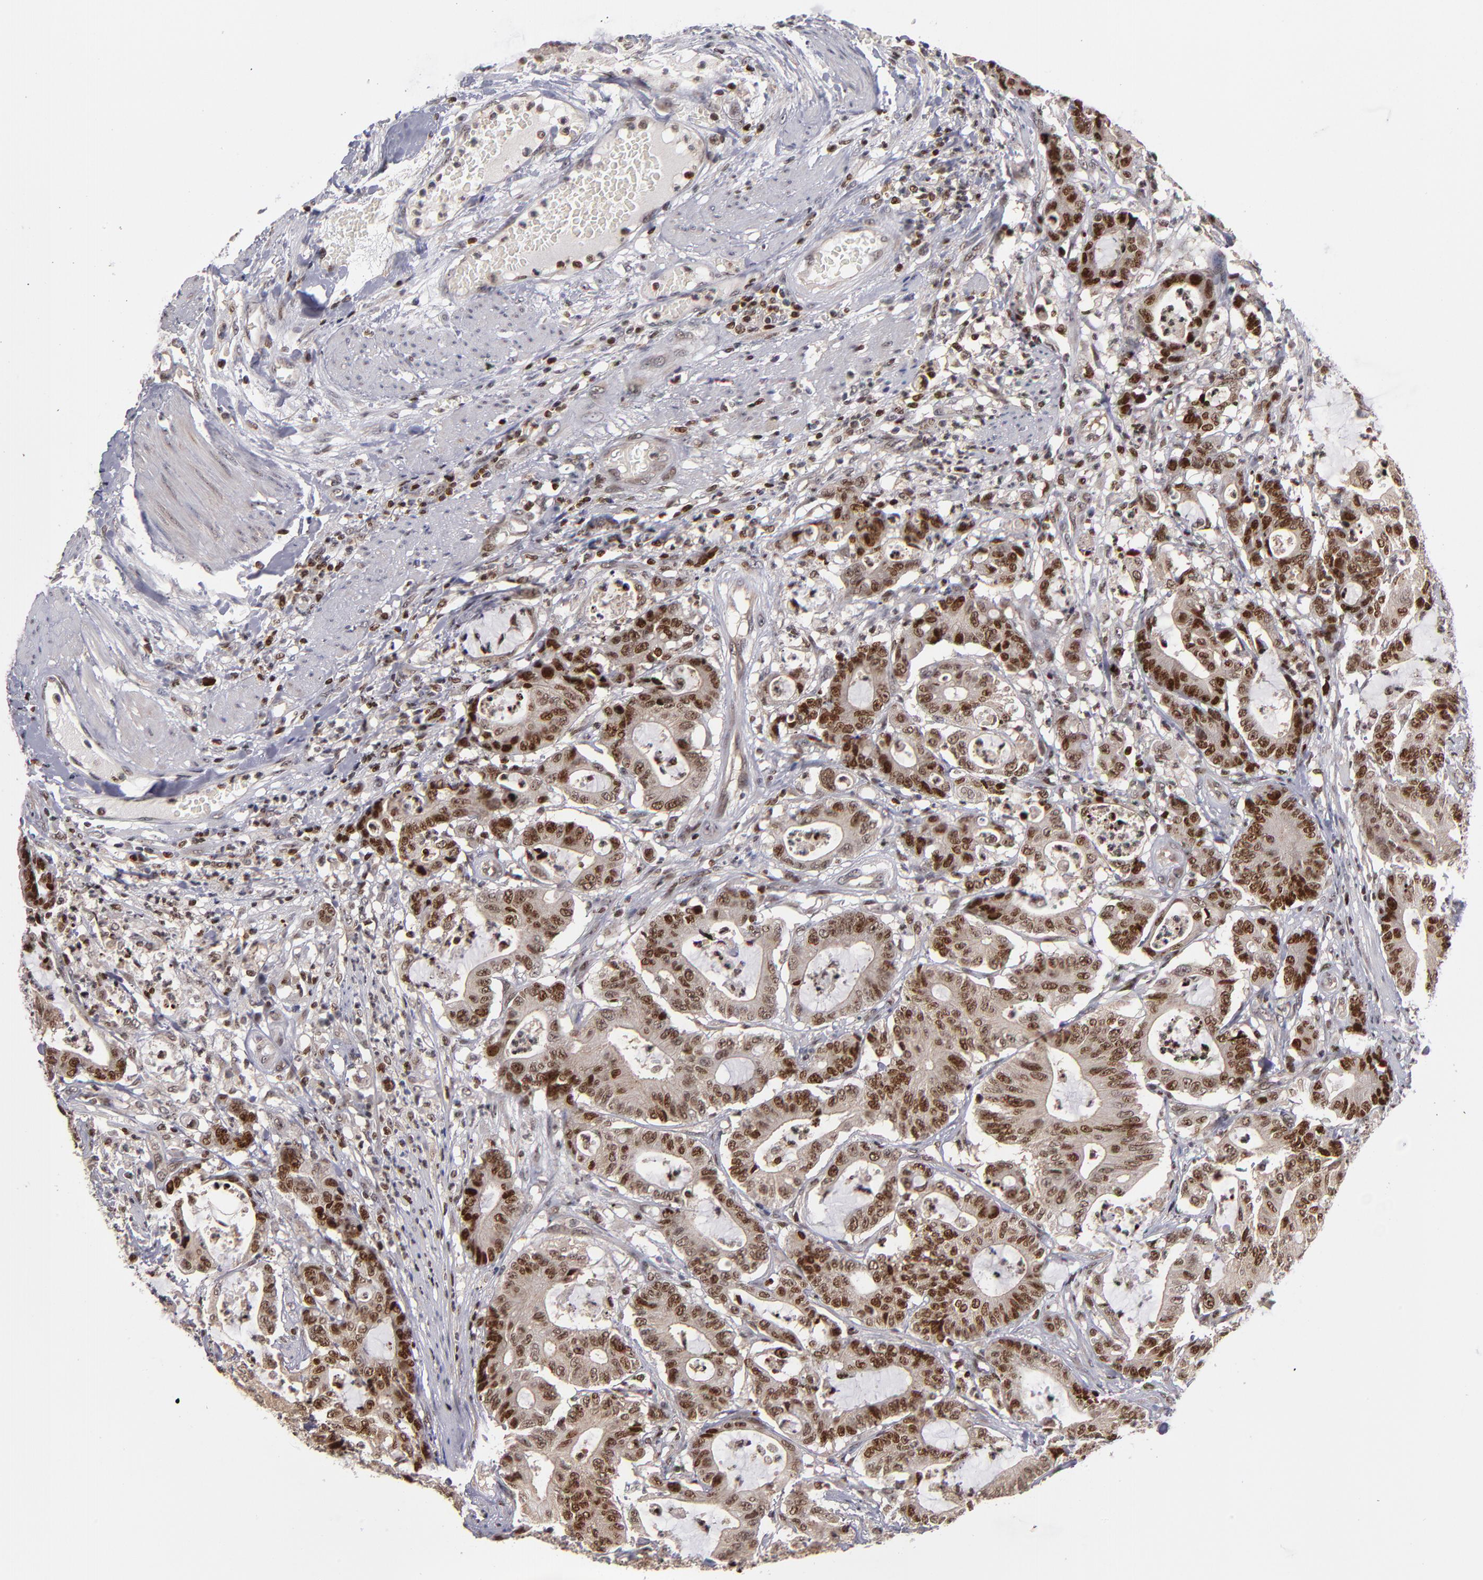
{"staining": {"intensity": "strong", "quantity": ">75%", "location": "nuclear"}, "tissue": "colorectal cancer", "cell_type": "Tumor cells", "image_type": "cancer", "snomed": [{"axis": "morphology", "description": "Adenocarcinoma, NOS"}, {"axis": "topography", "description": "Colon"}], "caption": "A histopathology image of colorectal cancer (adenocarcinoma) stained for a protein shows strong nuclear brown staining in tumor cells. (Brightfield microscopy of DAB IHC at high magnification).", "gene": "KDM6A", "patient": {"sex": "female", "age": 84}}